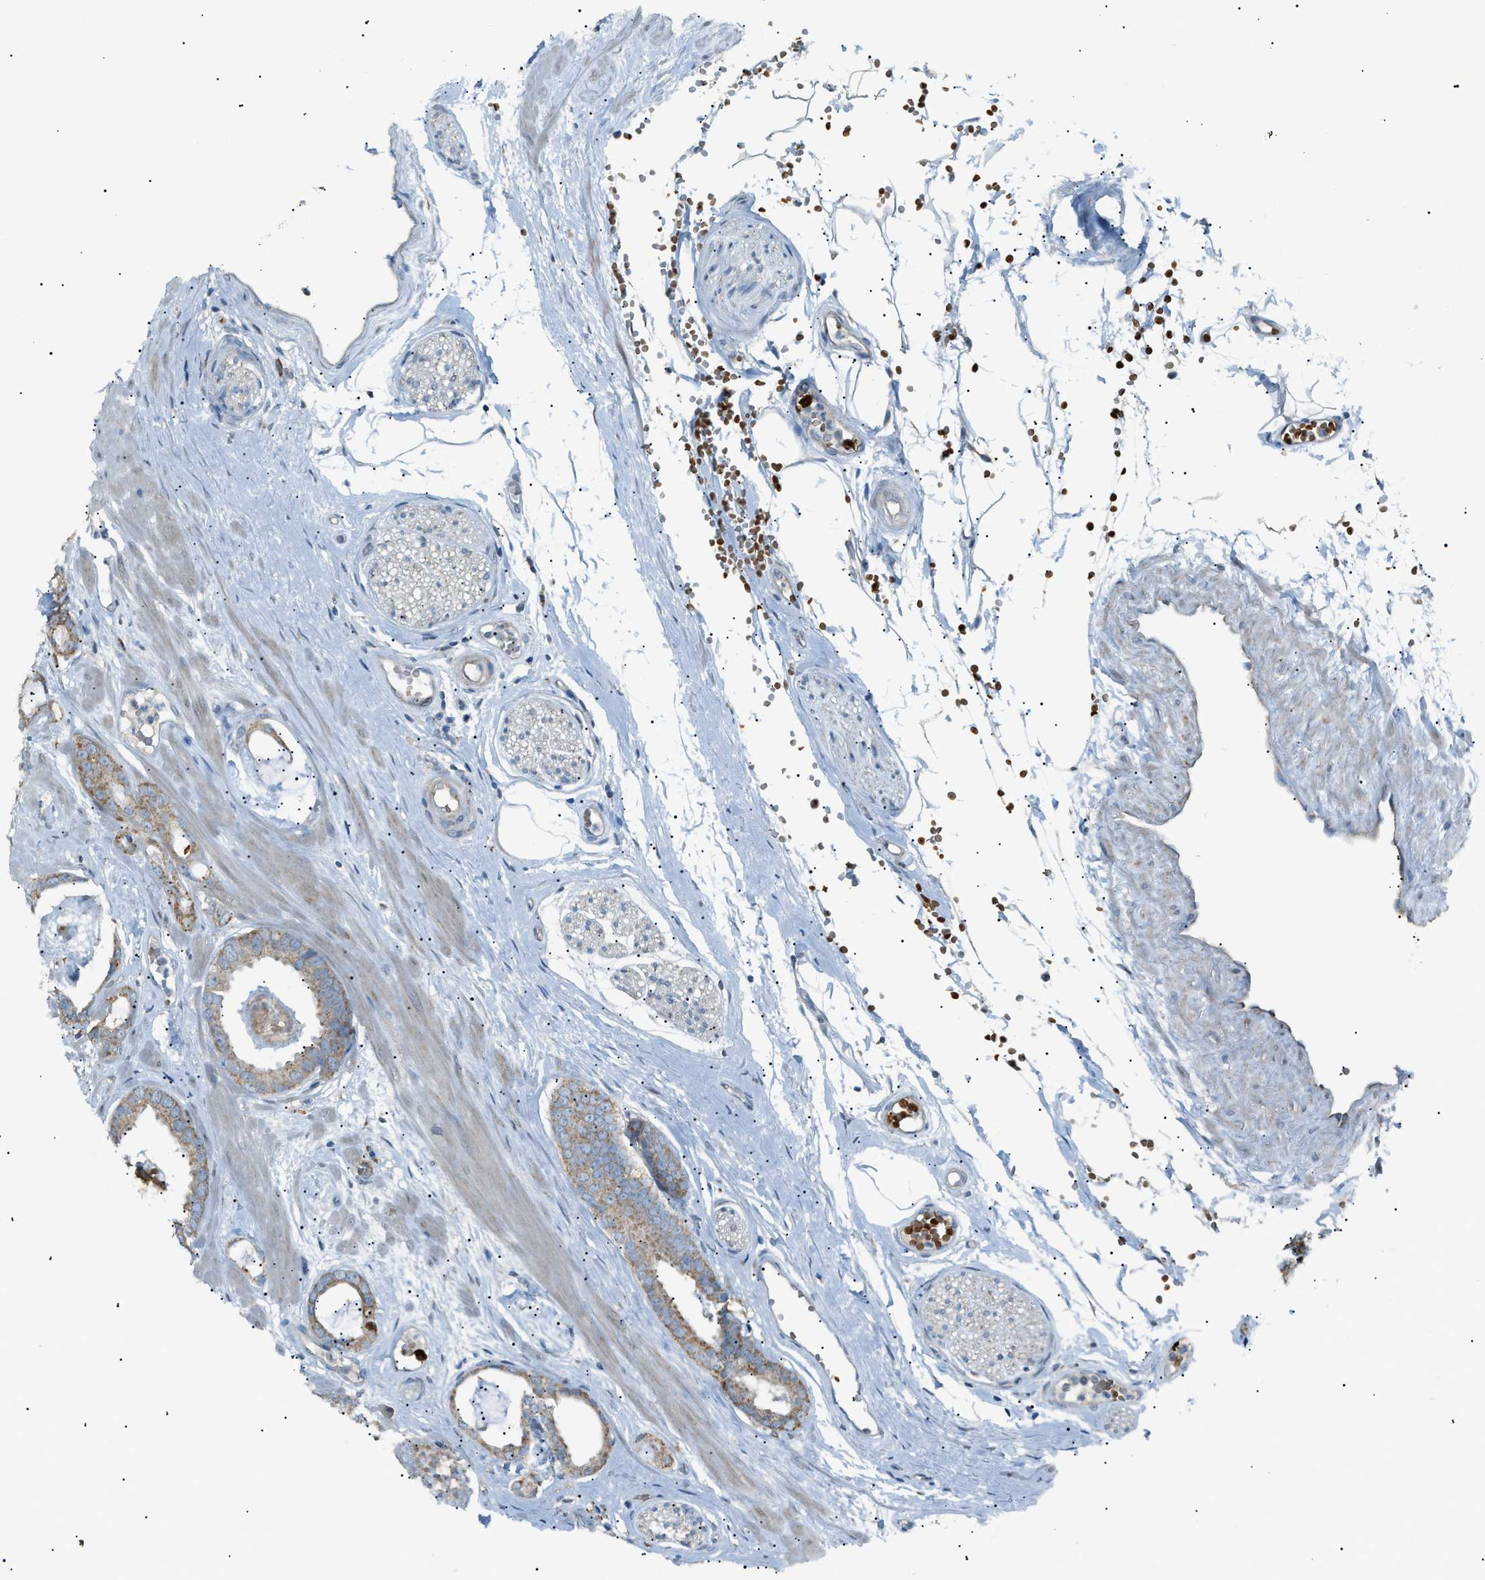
{"staining": {"intensity": "moderate", "quantity": ">75%", "location": "cytoplasmic/membranous"}, "tissue": "prostate cancer", "cell_type": "Tumor cells", "image_type": "cancer", "snomed": [{"axis": "morphology", "description": "Adenocarcinoma, Low grade"}, {"axis": "topography", "description": "Prostate"}], "caption": "Tumor cells exhibit medium levels of moderate cytoplasmic/membranous staining in approximately >75% of cells in prostate cancer (adenocarcinoma (low-grade)).", "gene": "ZNF516", "patient": {"sex": "male", "age": 53}}